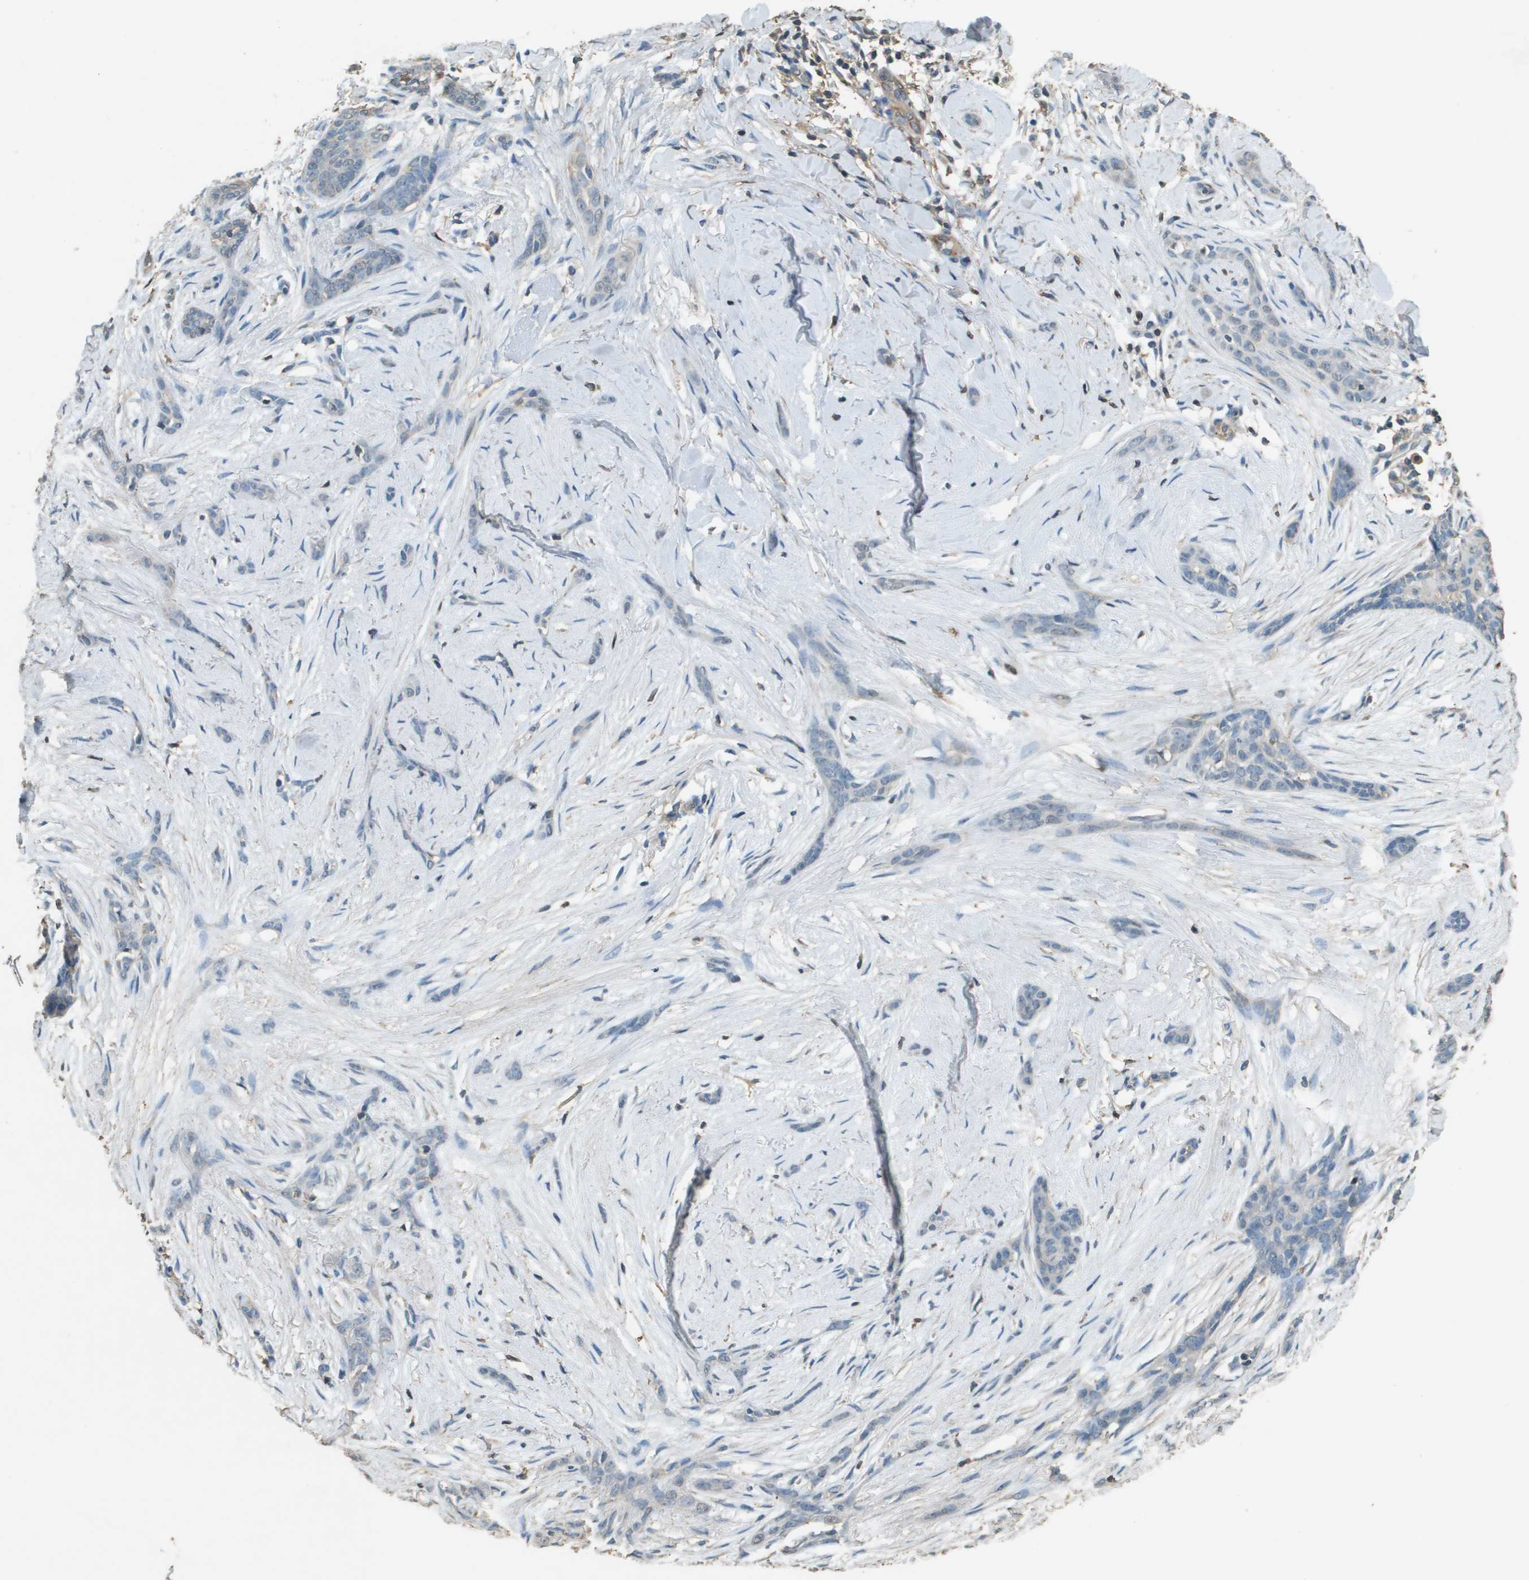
{"staining": {"intensity": "negative", "quantity": "none", "location": "none"}, "tissue": "skin cancer", "cell_type": "Tumor cells", "image_type": "cancer", "snomed": [{"axis": "morphology", "description": "Basal cell carcinoma"}, {"axis": "morphology", "description": "Adnexal tumor, benign"}, {"axis": "topography", "description": "Skin"}], "caption": "IHC of skin cancer (basal cell carcinoma) shows no positivity in tumor cells.", "gene": "MS4A7", "patient": {"sex": "female", "age": 42}}